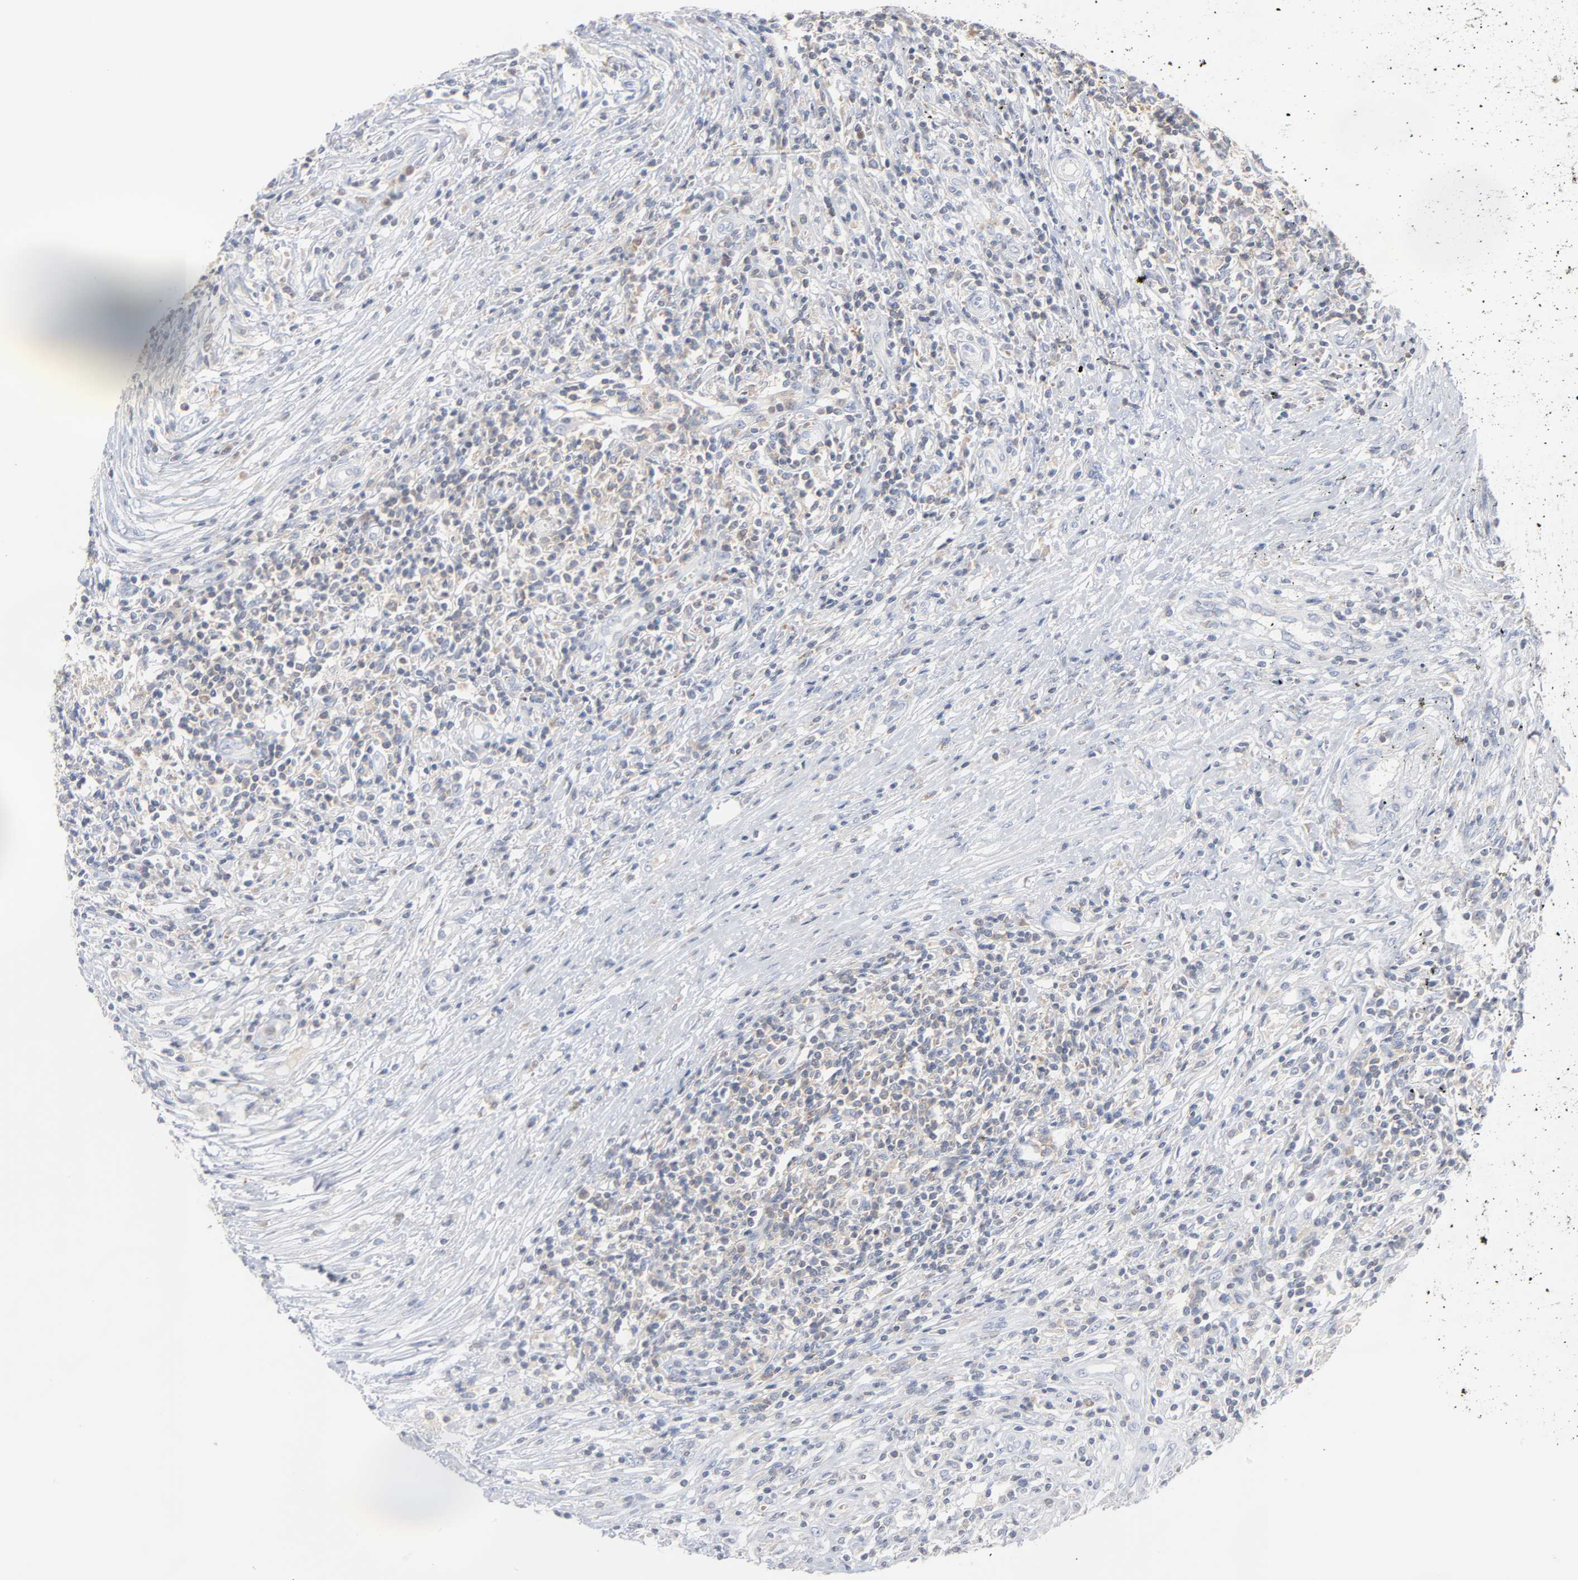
{"staining": {"intensity": "weak", "quantity": "25%-75%", "location": "cytoplasmic/membranous"}, "tissue": "lymphoma", "cell_type": "Tumor cells", "image_type": "cancer", "snomed": [{"axis": "morphology", "description": "Malignant lymphoma, non-Hodgkin's type, High grade"}, {"axis": "topography", "description": "Lymph node"}], "caption": "This photomicrograph shows immunohistochemistry staining of lymphoma, with low weak cytoplasmic/membranous expression in about 25%-75% of tumor cells.", "gene": "PTK2B", "patient": {"sex": "female", "age": 84}}